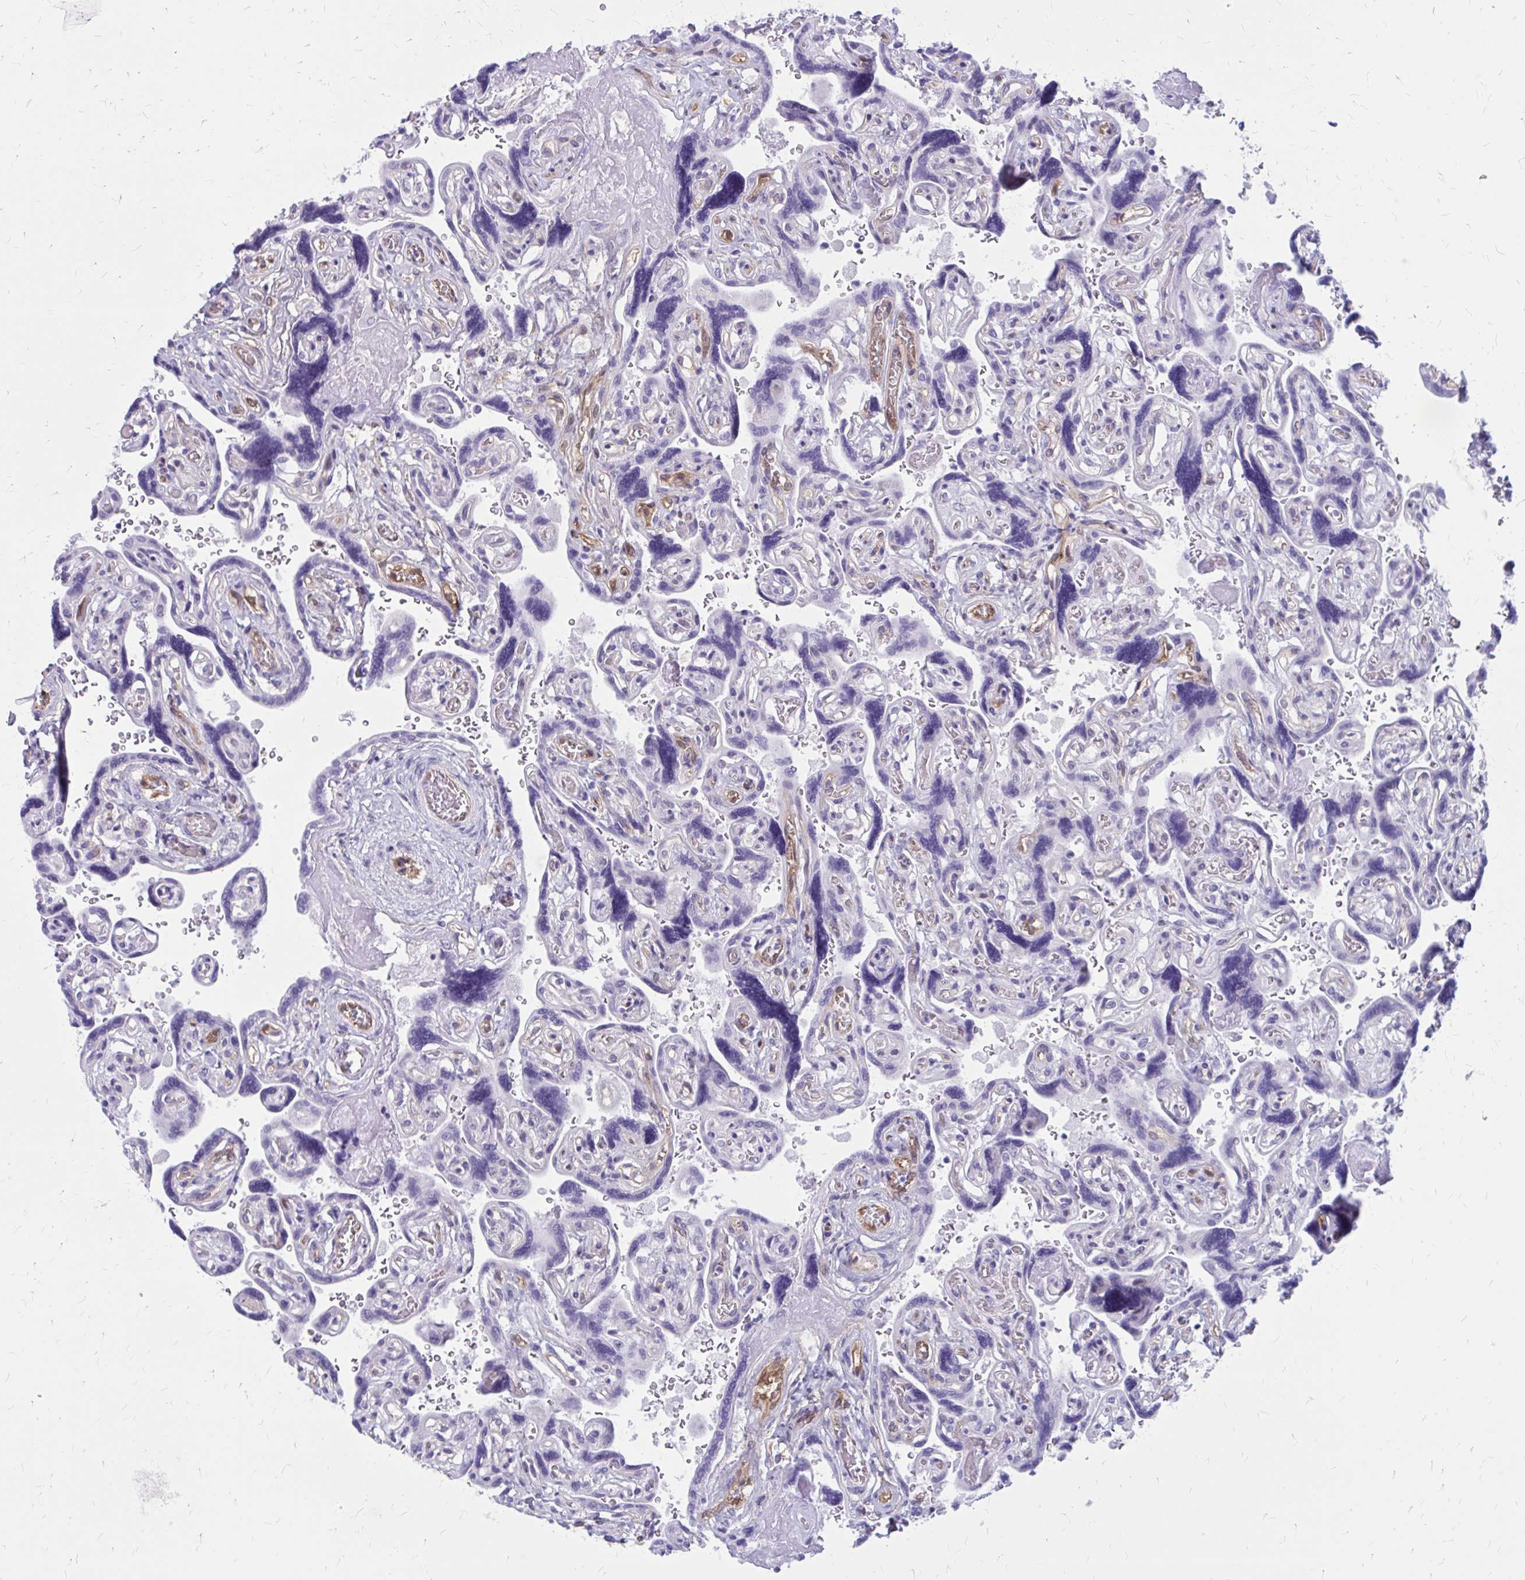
{"staining": {"intensity": "negative", "quantity": "none", "location": "none"}, "tissue": "placenta", "cell_type": "Decidual cells", "image_type": "normal", "snomed": [{"axis": "morphology", "description": "Normal tissue, NOS"}, {"axis": "topography", "description": "Placenta"}], "caption": "This is an IHC image of benign human placenta. There is no staining in decidual cells.", "gene": "CLIC2", "patient": {"sex": "female", "age": 32}}